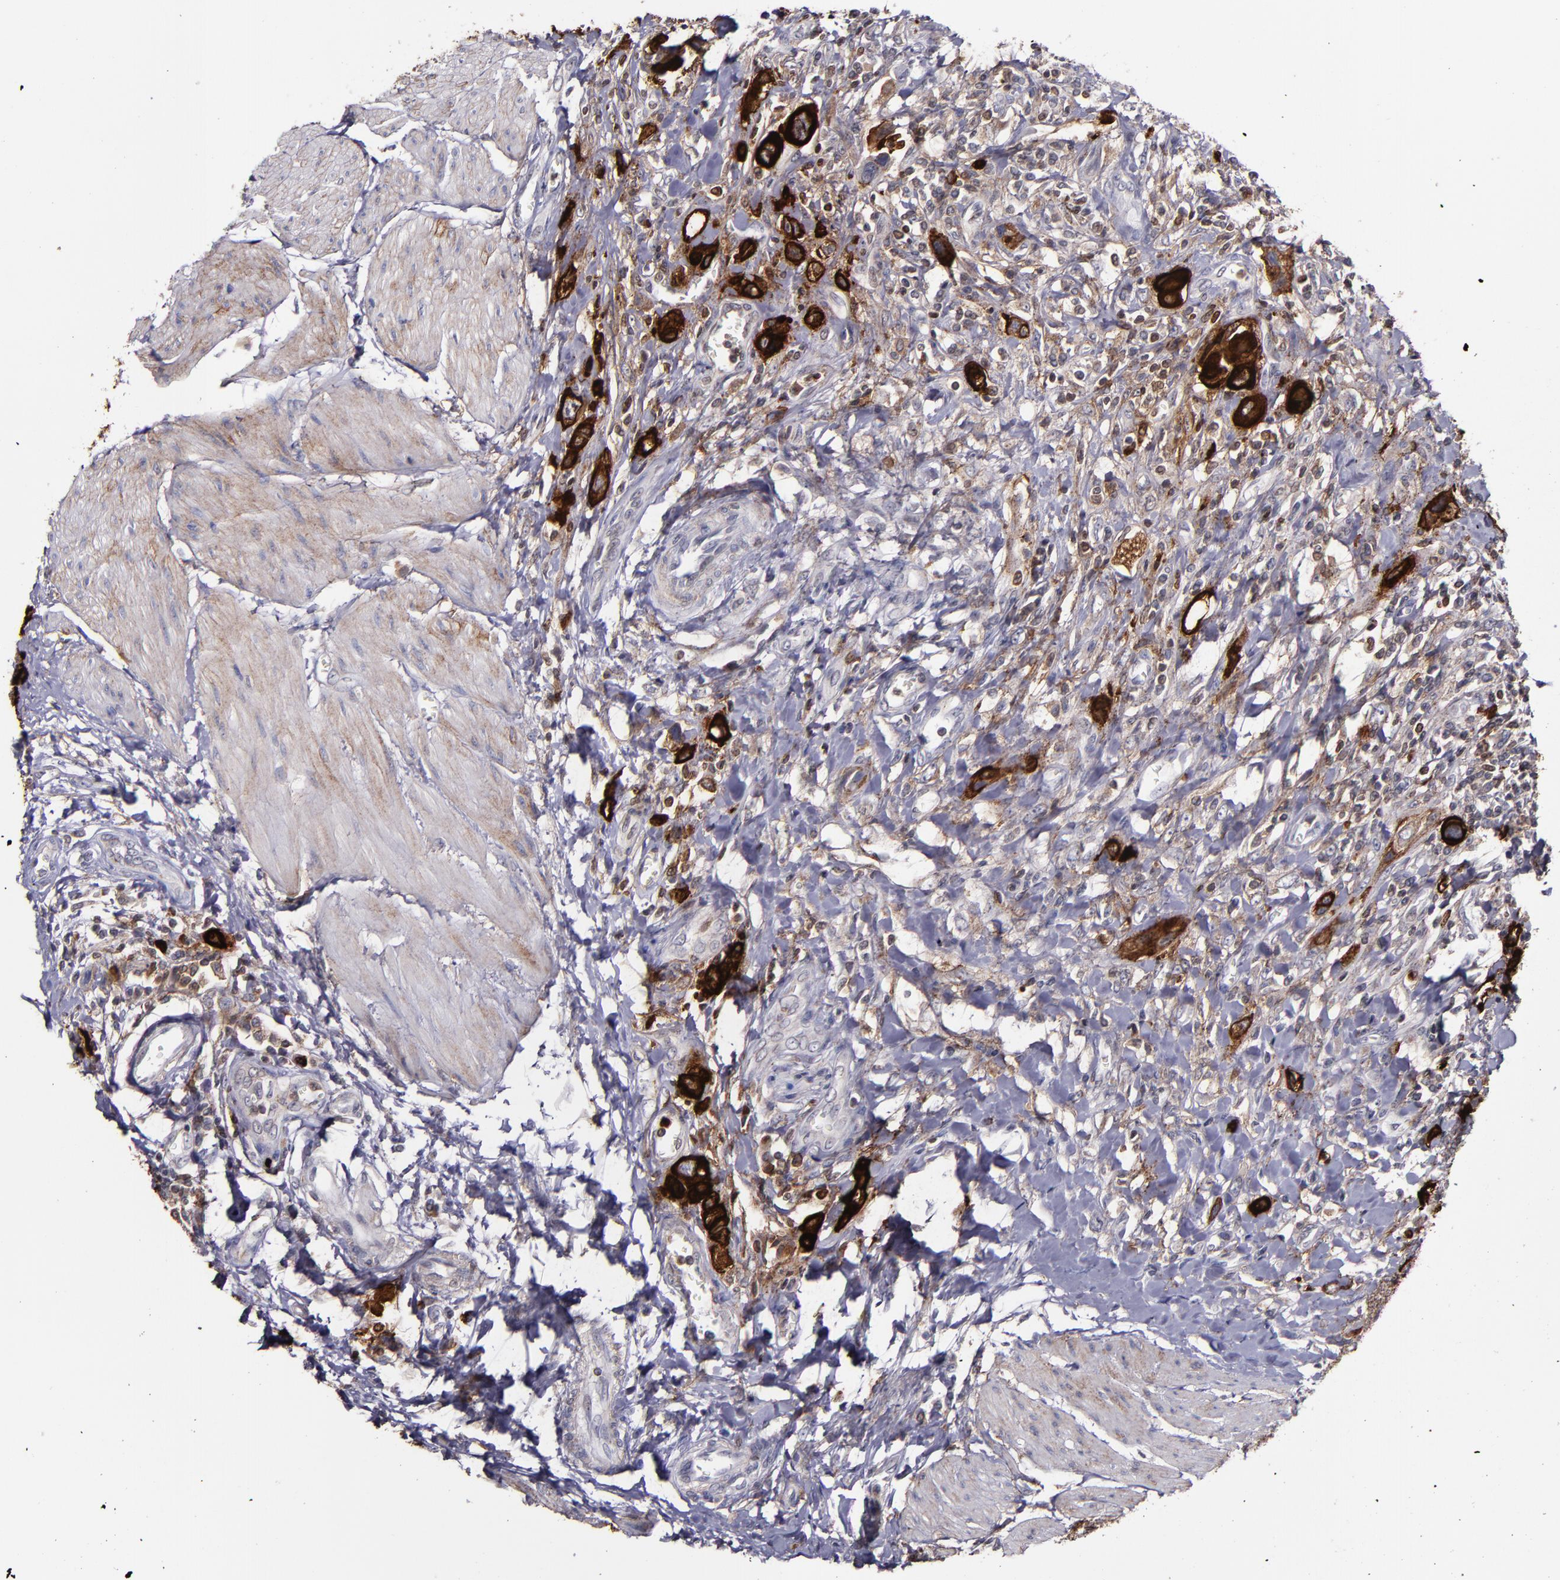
{"staining": {"intensity": "strong", "quantity": ">75%", "location": "cytoplasmic/membranous"}, "tissue": "urothelial cancer", "cell_type": "Tumor cells", "image_type": "cancer", "snomed": [{"axis": "morphology", "description": "Urothelial carcinoma, High grade"}, {"axis": "topography", "description": "Urinary bladder"}], "caption": "The micrograph displays staining of urothelial cancer, revealing strong cytoplasmic/membranous protein expression (brown color) within tumor cells. Nuclei are stained in blue.", "gene": "MFGE8", "patient": {"sex": "male", "age": 50}}